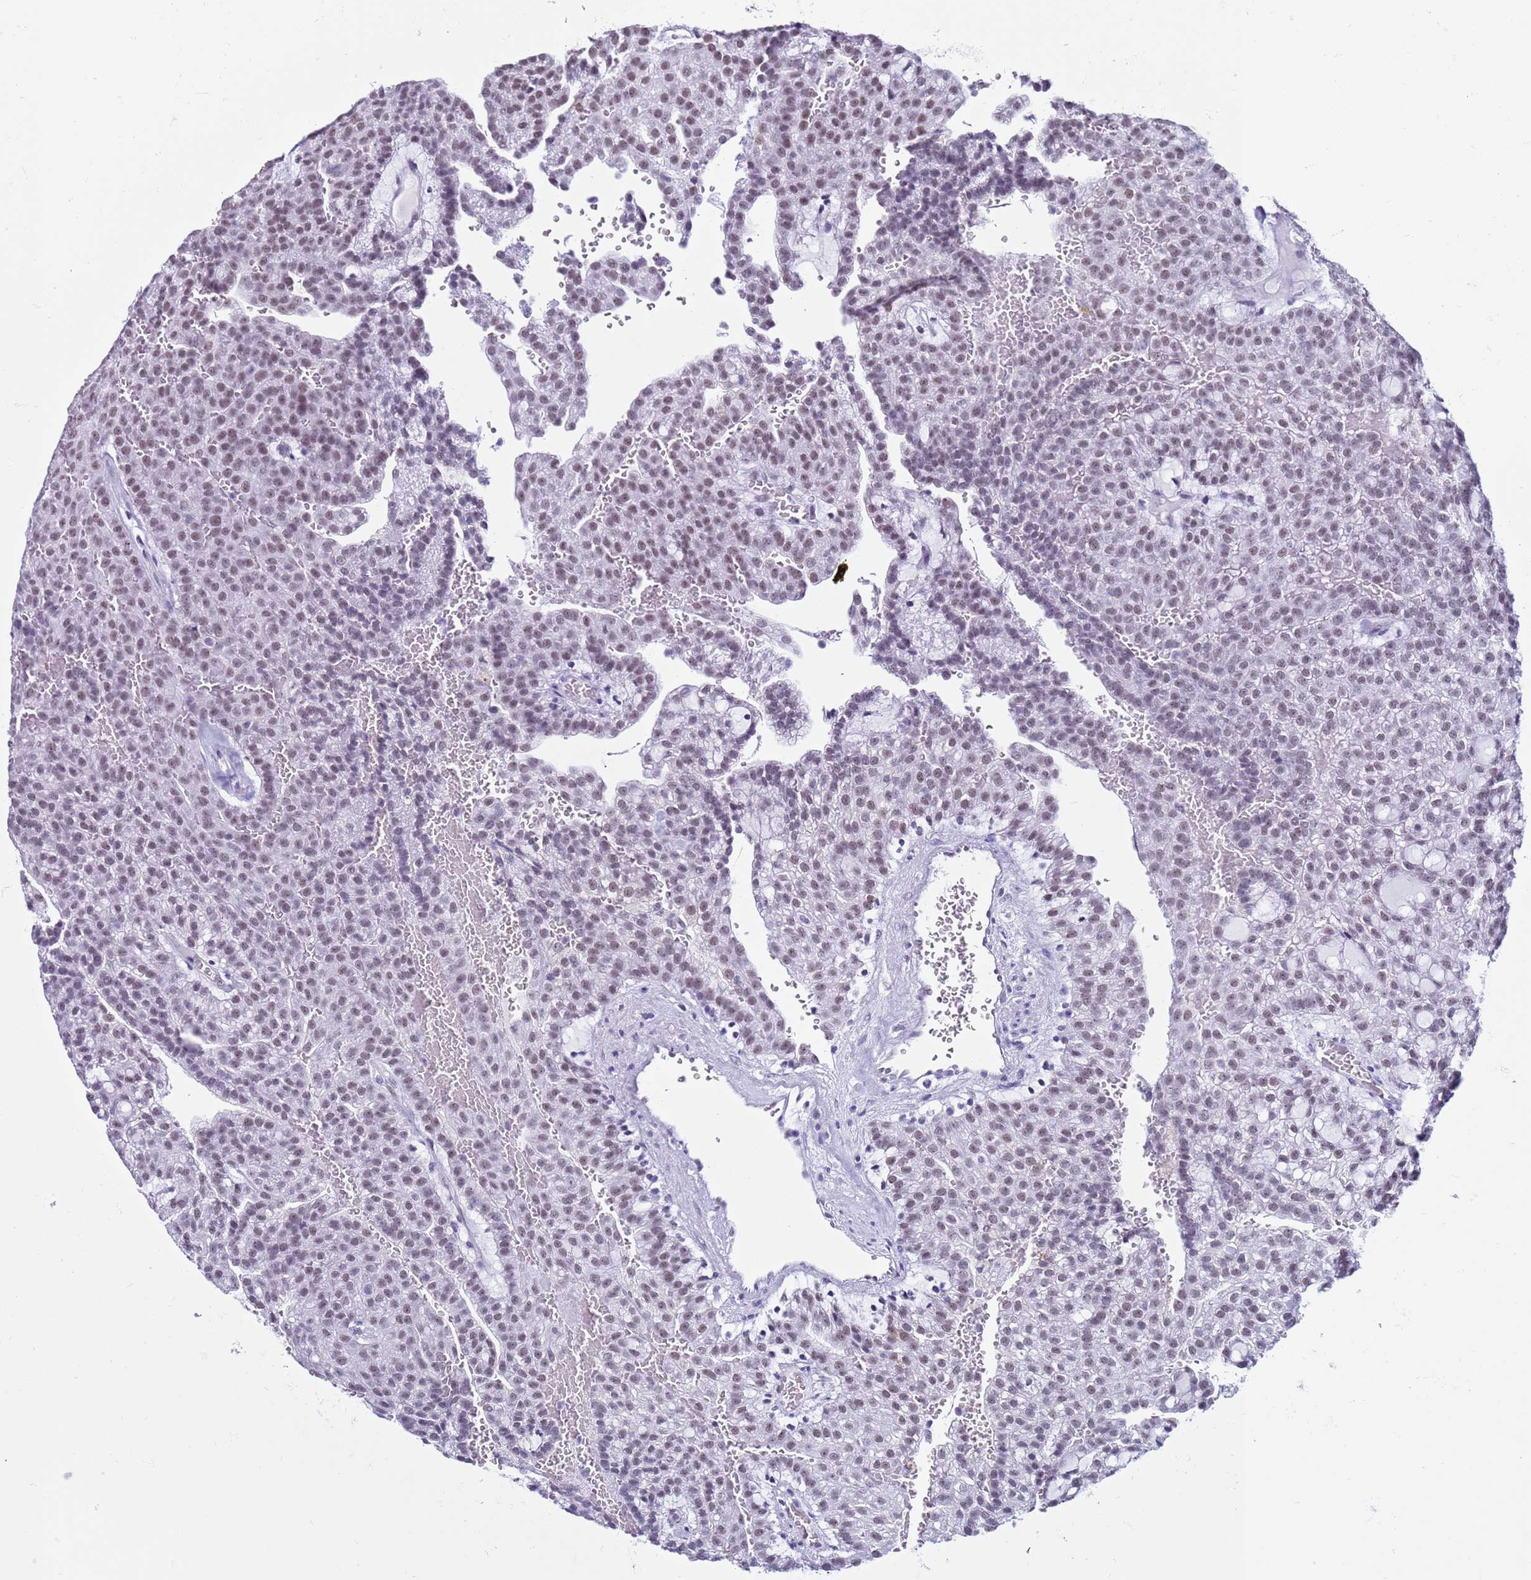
{"staining": {"intensity": "weak", "quantity": "25%-75%", "location": "nuclear"}, "tissue": "renal cancer", "cell_type": "Tumor cells", "image_type": "cancer", "snomed": [{"axis": "morphology", "description": "Adenocarcinoma, NOS"}, {"axis": "topography", "description": "Kidney"}], "caption": "A high-resolution micrograph shows immunohistochemistry staining of renal cancer, which exhibits weak nuclear positivity in about 25%-75% of tumor cells.", "gene": "DHX15", "patient": {"sex": "male", "age": 63}}